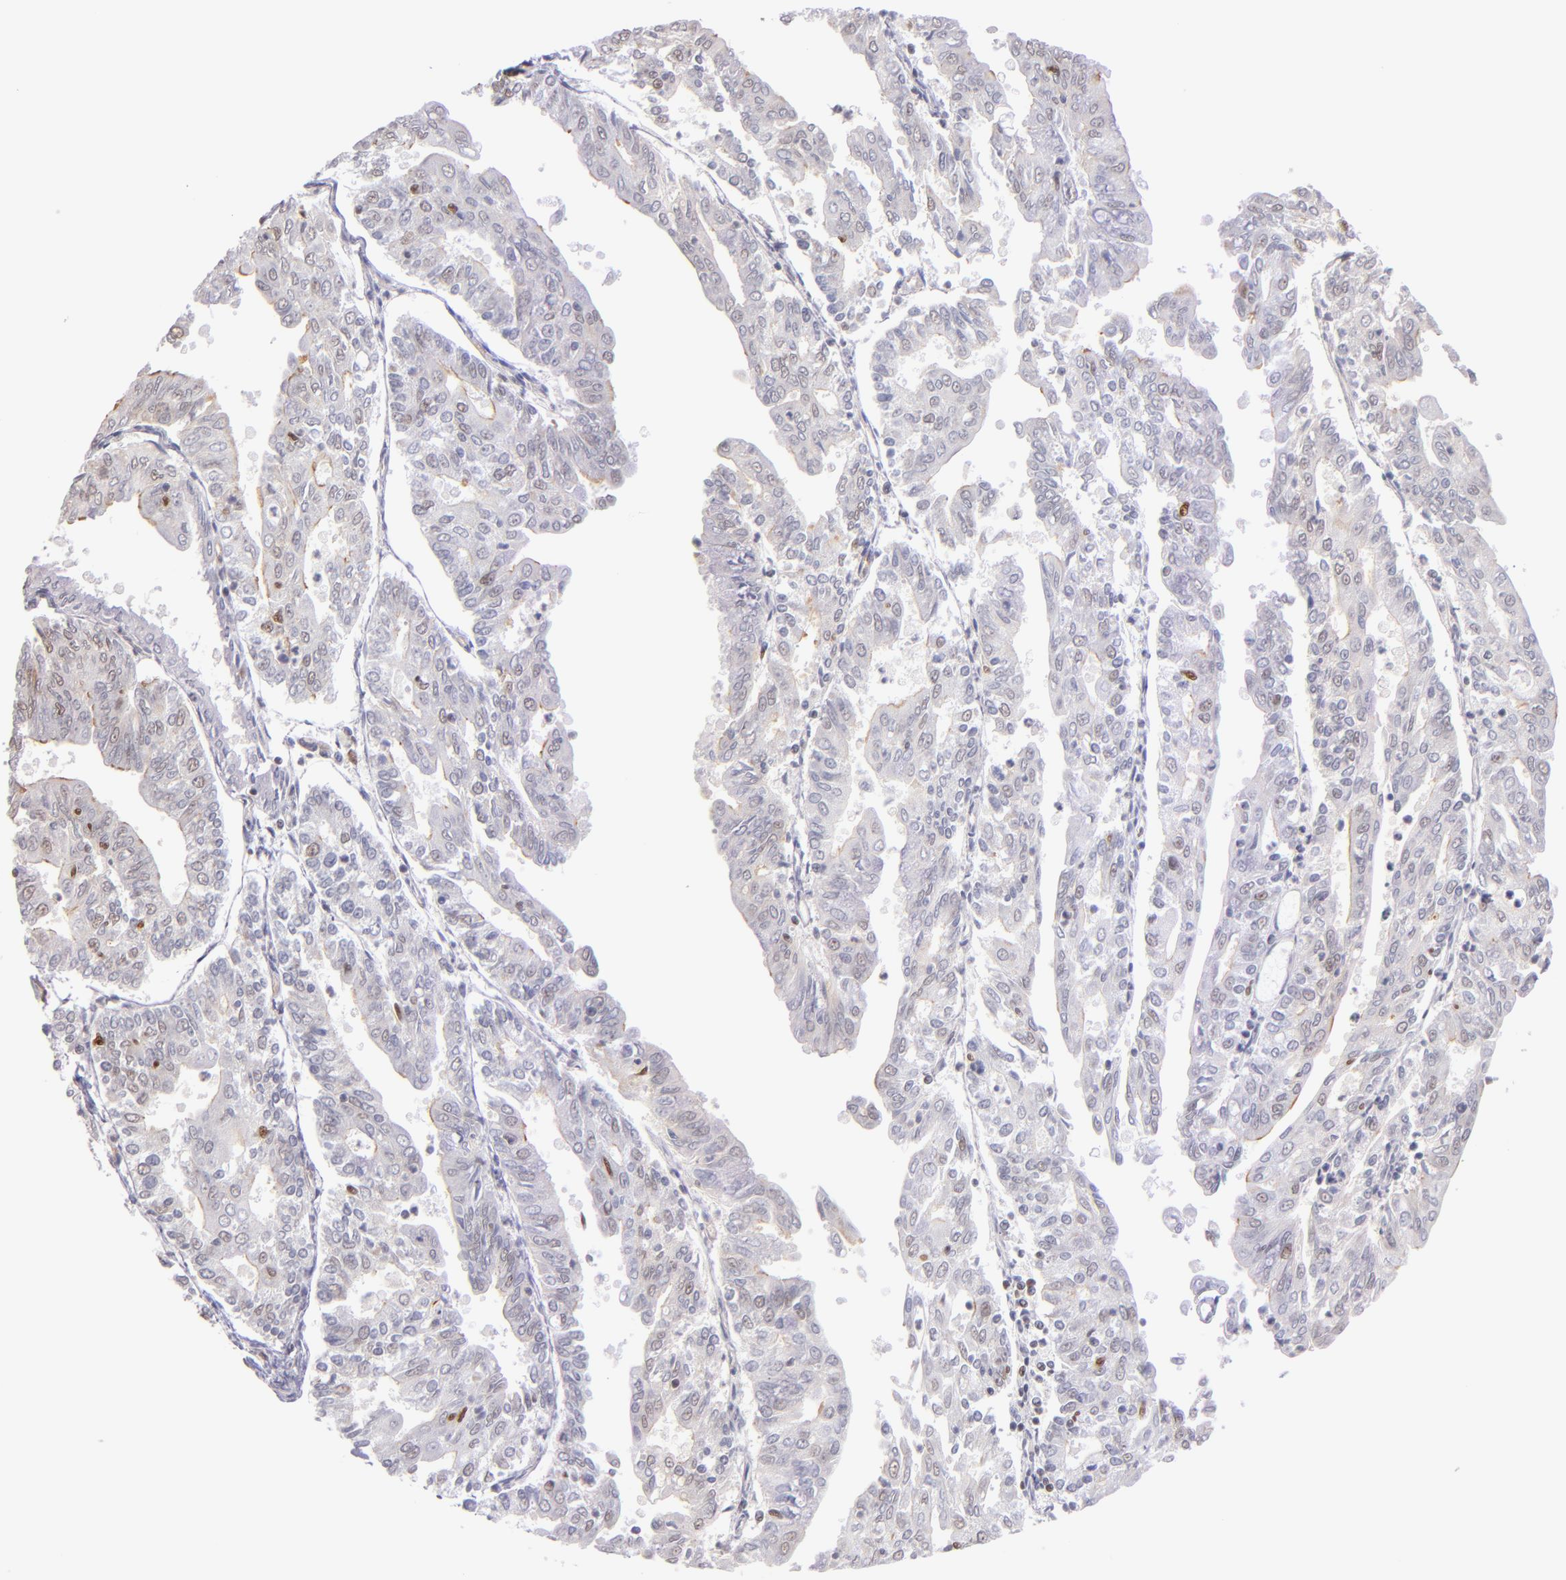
{"staining": {"intensity": "weak", "quantity": "<25%", "location": "nuclear"}, "tissue": "endometrial cancer", "cell_type": "Tumor cells", "image_type": "cancer", "snomed": [{"axis": "morphology", "description": "Adenocarcinoma, NOS"}, {"axis": "topography", "description": "Endometrium"}], "caption": "Protein analysis of adenocarcinoma (endometrial) demonstrates no significant expression in tumor cells.", "gene": "NCOR2", "patient": {"sex": "female", "age": 79}}